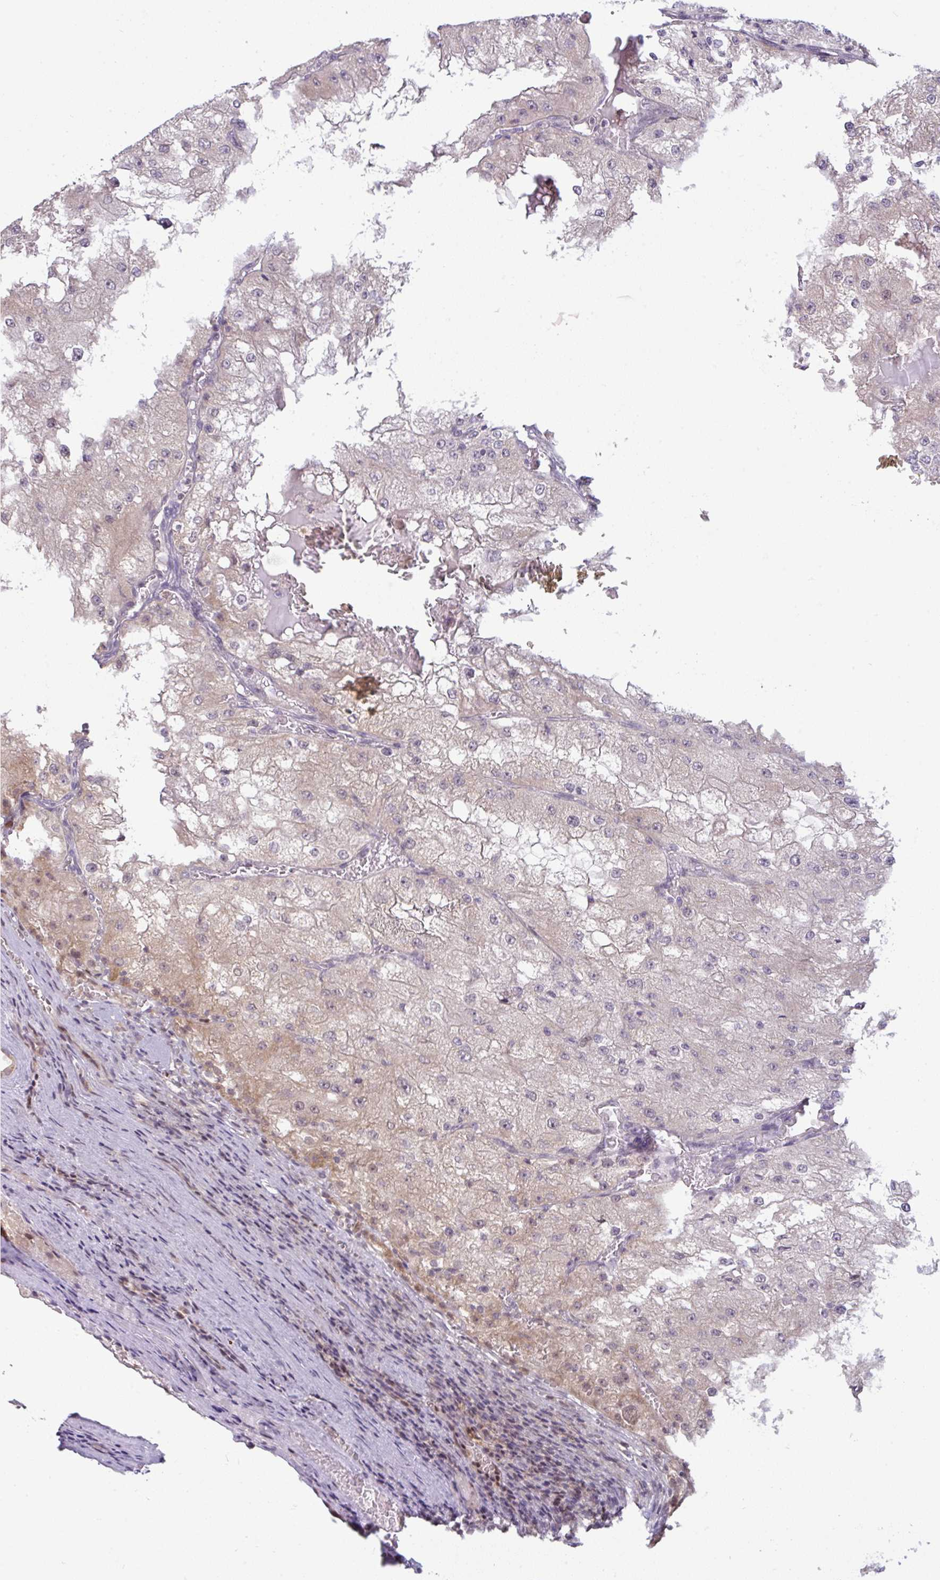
{"staining": {"intensity": "weak", "quantity": "25%-75%", "location": "cytoplasmic/membranous"}, "tissue": "renal cancer", "cell_type": "Tumor cells", "image_type": "cancer", "snomed": [{"axis": "morphology", "description": "Adenocarcinoma, NOS"}, {"axis": "topography", "description": "Kidney"}], "caption": "Tumor cells exhibit low levels of weak cytoplasmic/membranous expression in about 25%-75% of cells in human renal cancer.", "gene": "KLF2", "patient": {"sex": "female", "age": 74}}